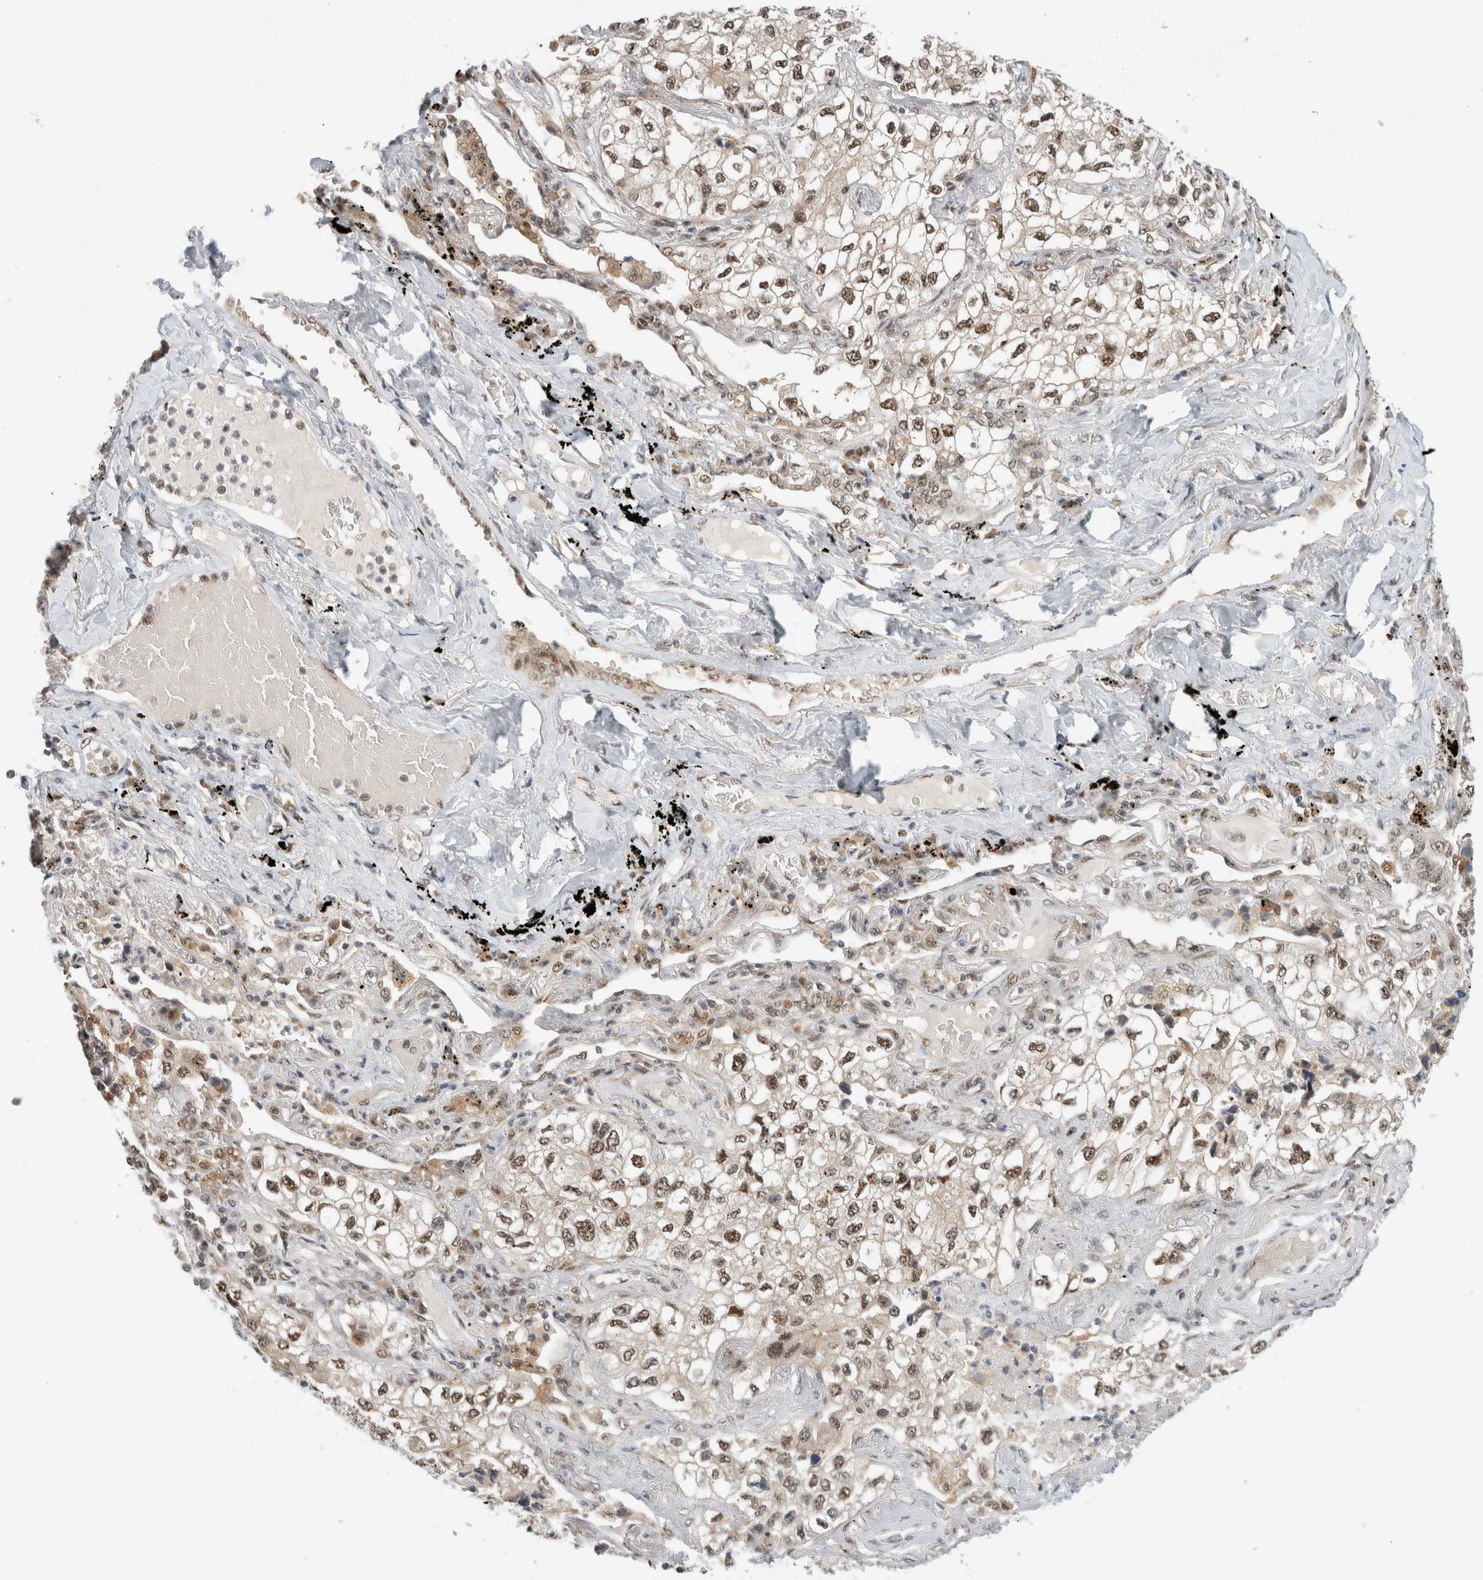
{"staining": {"intensity": "moderate", "quantity": ">75%", "location": "nuclear"}, "tissue": "lung cancer", "cell_type": "Tumor cells", "image_type": "cancer", "snomed": [{"axis": "morphology", "description": "Adenocarcinoma, NOS"}, {"axis": "topography", "description": "Lung"}], "caption": "Lung cancer (adenocarcinoma) stained for a protein exhibits moderate nuclear positivity in tumor cells. The staining was performed using DAB (3,3'-diaminobenzidine) to visualize the protein expression in brown, while the nuclei were stained in blue with hematoxylin (Magnification: 20x).", "gene": "NCAPG2", "patient": {"sex": "male", "age": 63}}